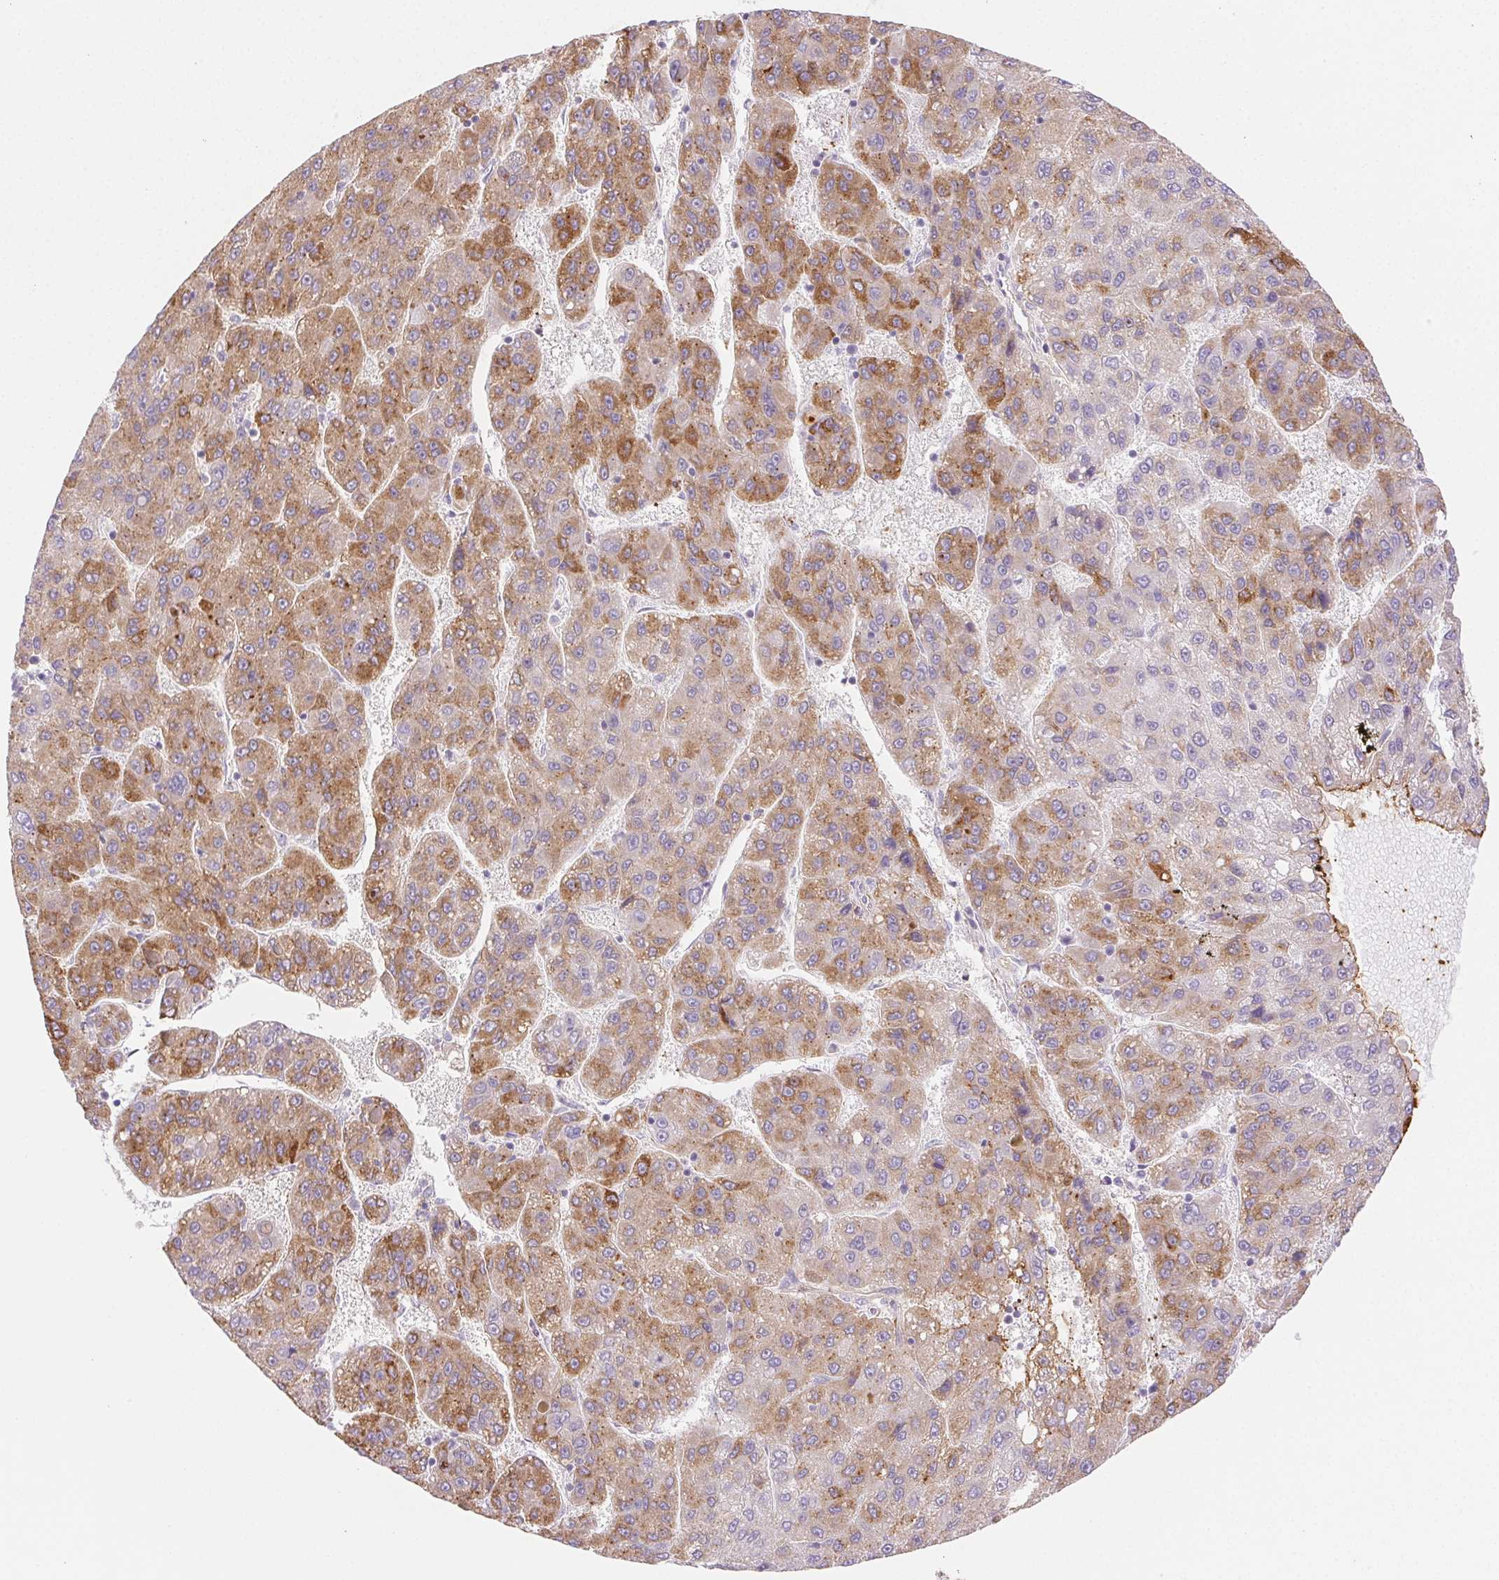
{"staining": {"intensity": "moderate", "quantity": ">75%", "location": "cytoplasmic/membranous"}, "tissue": "liver cancer", "cell_type": "Tumor cells", "image_type": "cancer", "snomed": [{"axis": "morphology", "description": "Carcinoma, Hepatocellular, NOS"}, {"axis": "topography", "description": "Liver"}], "caption": "High-magnification brightfield microscopy of hepatocellular carcinoma (liver) stained with DAB (3,3'-diaminobenzidine) (brown) and counterstained with hematoxylin (blue). tumor cells exhibit moderate cytoplasmic/membranous expression is present in about>75% of cells. Ihc stains the protein in brown and the nuclei are stained blue.", "gene": "FGA", "patient": {"sex": "female", "age": 82}}